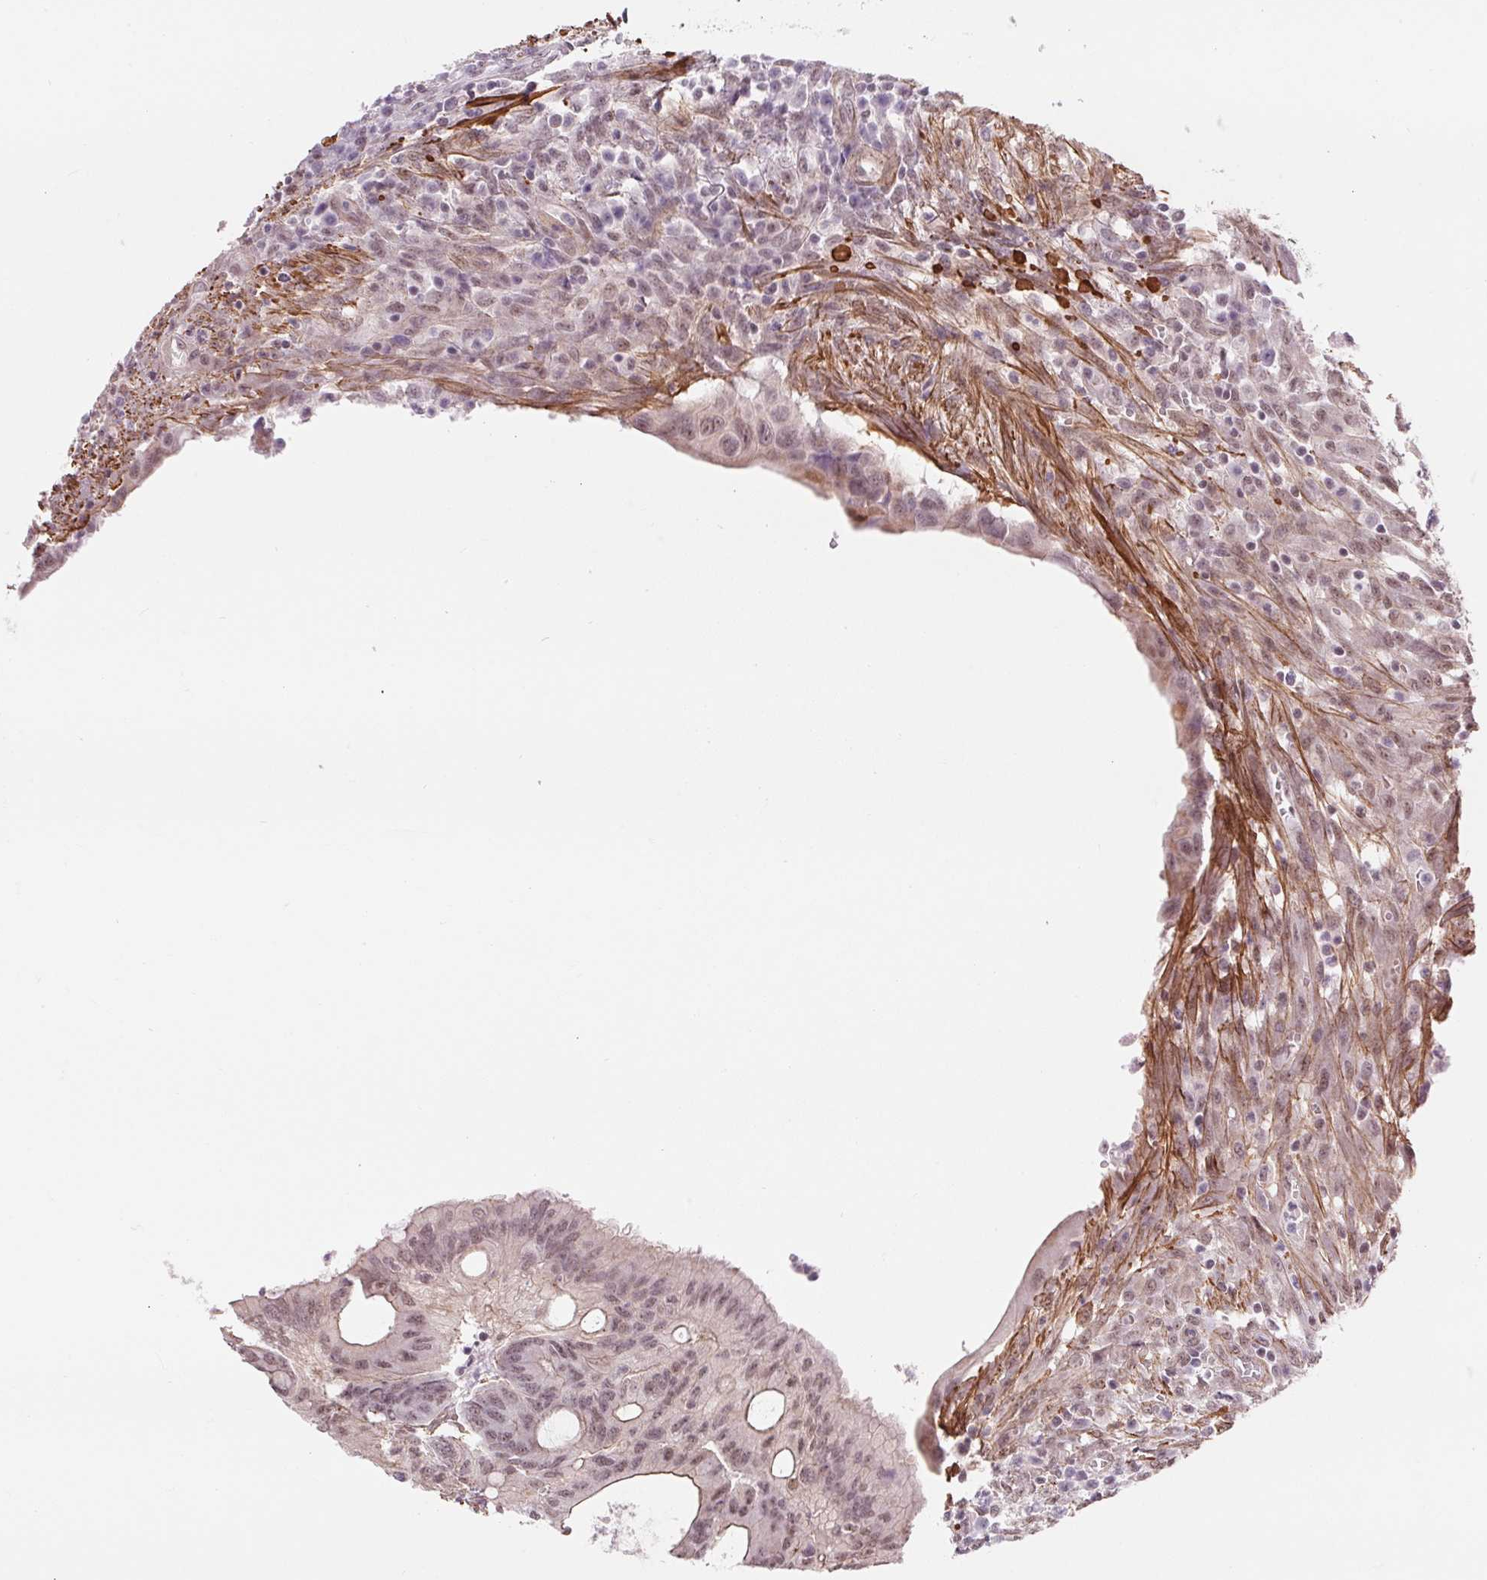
{"staining": {"intensity": "weak", "quantity": "<25%", "location": "cytoplasmic/membranous,nuclear"}, "tissue": "colorectal cancer", "cell_type": "Tumor cells", "image_type": "cancer", "snomed": [{"axis": "morphology", "description": "Adenocarcinoma, NOS"}, {"axis": "topography", "description": "Colon"}], "caption": "High power microscopy micrograph of an immunohistochemistry (IHC) histopathology image of adenocarcinoma (colorectal), revealing no significant expression in tumor cells.", "gene": "BCAT1", "patient": {"sex": "male", "age": 65}}